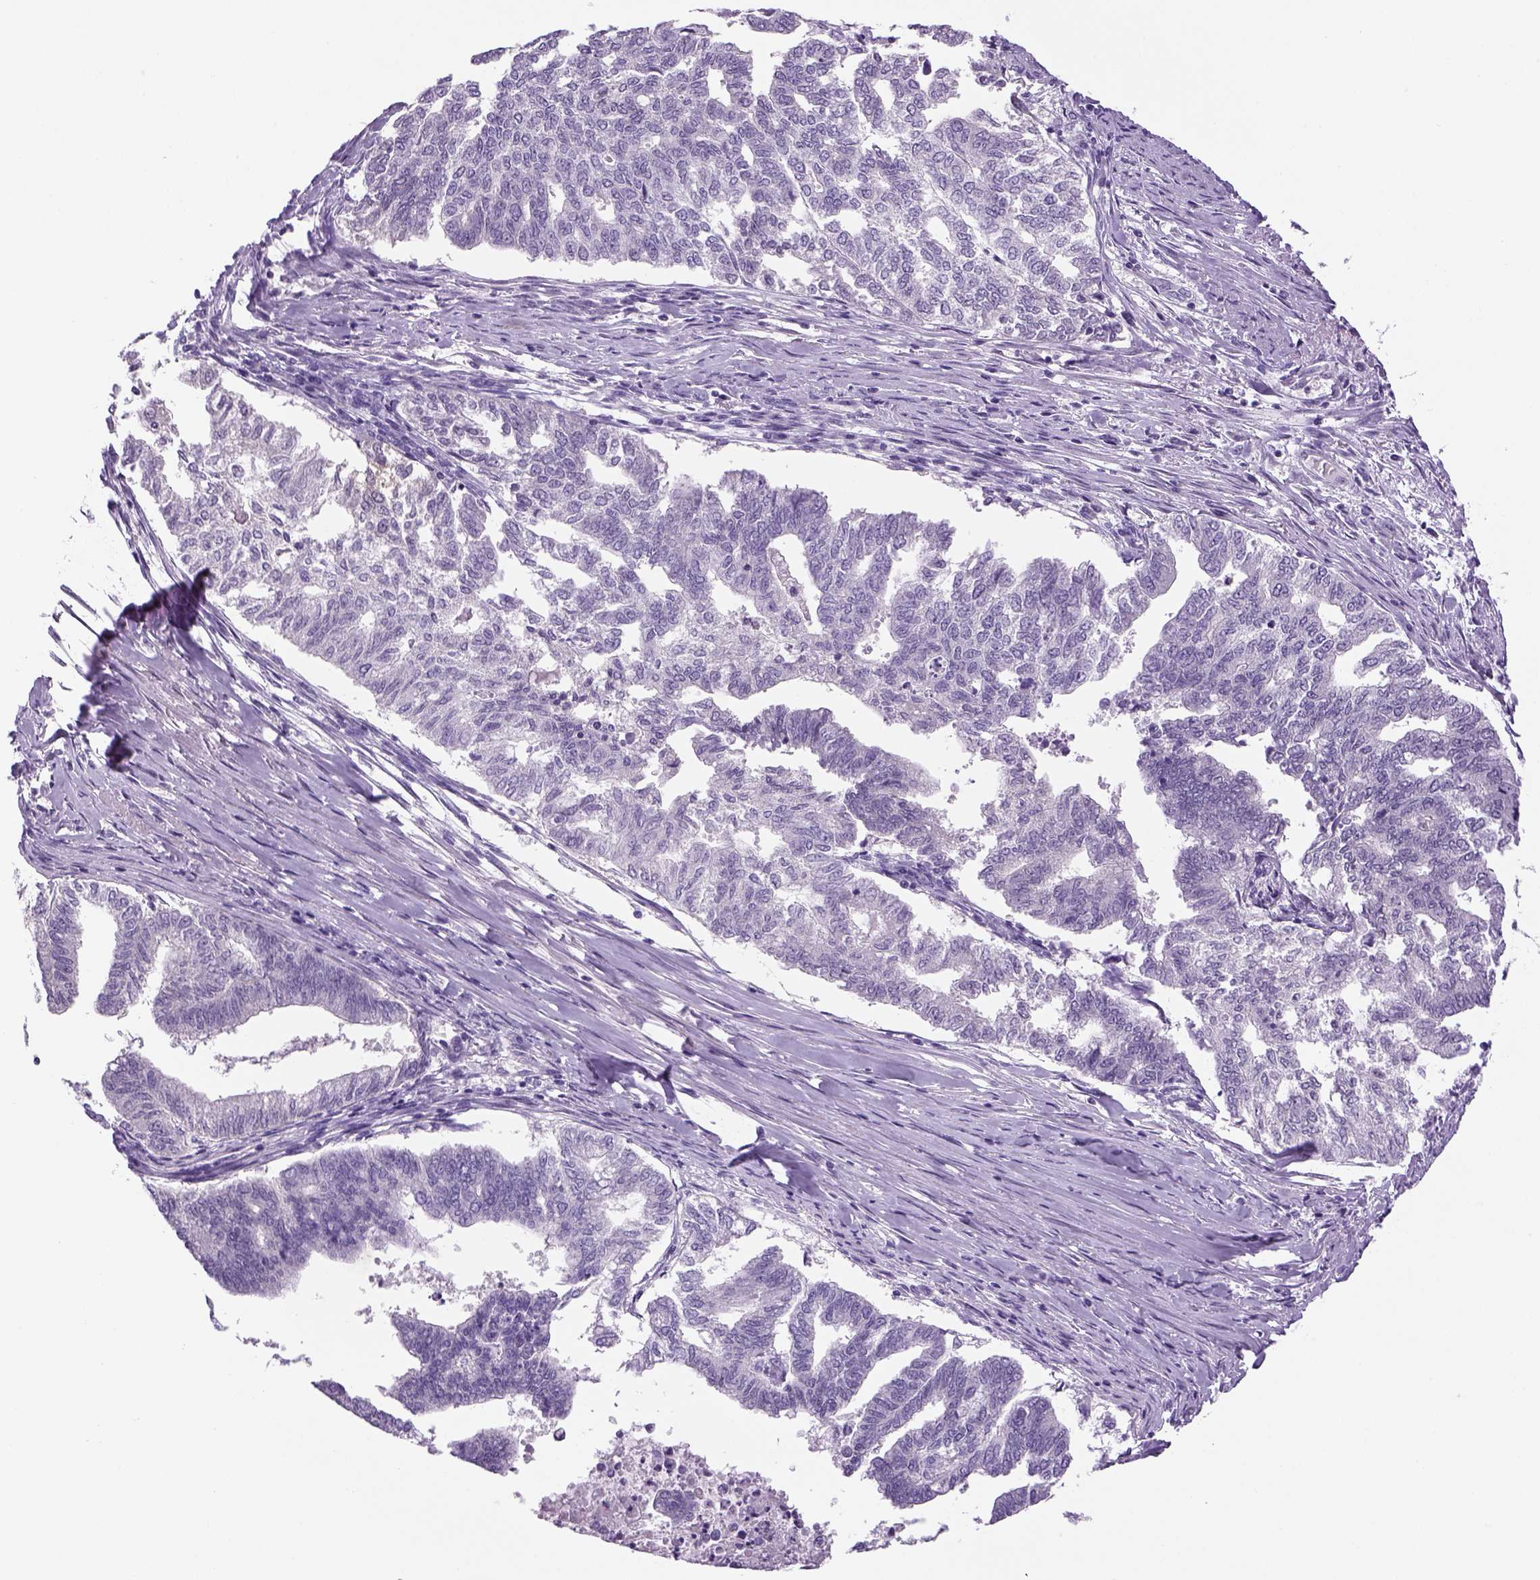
{"staining": {"intensity": "negative", "quantity": "none", "location": "none"}, "tissue": "endometrial cancer", "cell_type": "Tumor cells", "image_type": "cancer", "snomed": [{"axis": "morphology", "description": "Adenocarcinoma, NOS"}, {"axis": "topography", "description": "Endometrium"}], "caption": "IHC of endometrial cancer (adenocarcinoma) shows no positivity in tumor cells.", "gene": "DBH", "patient": {"sex": "female", "age": 79}}